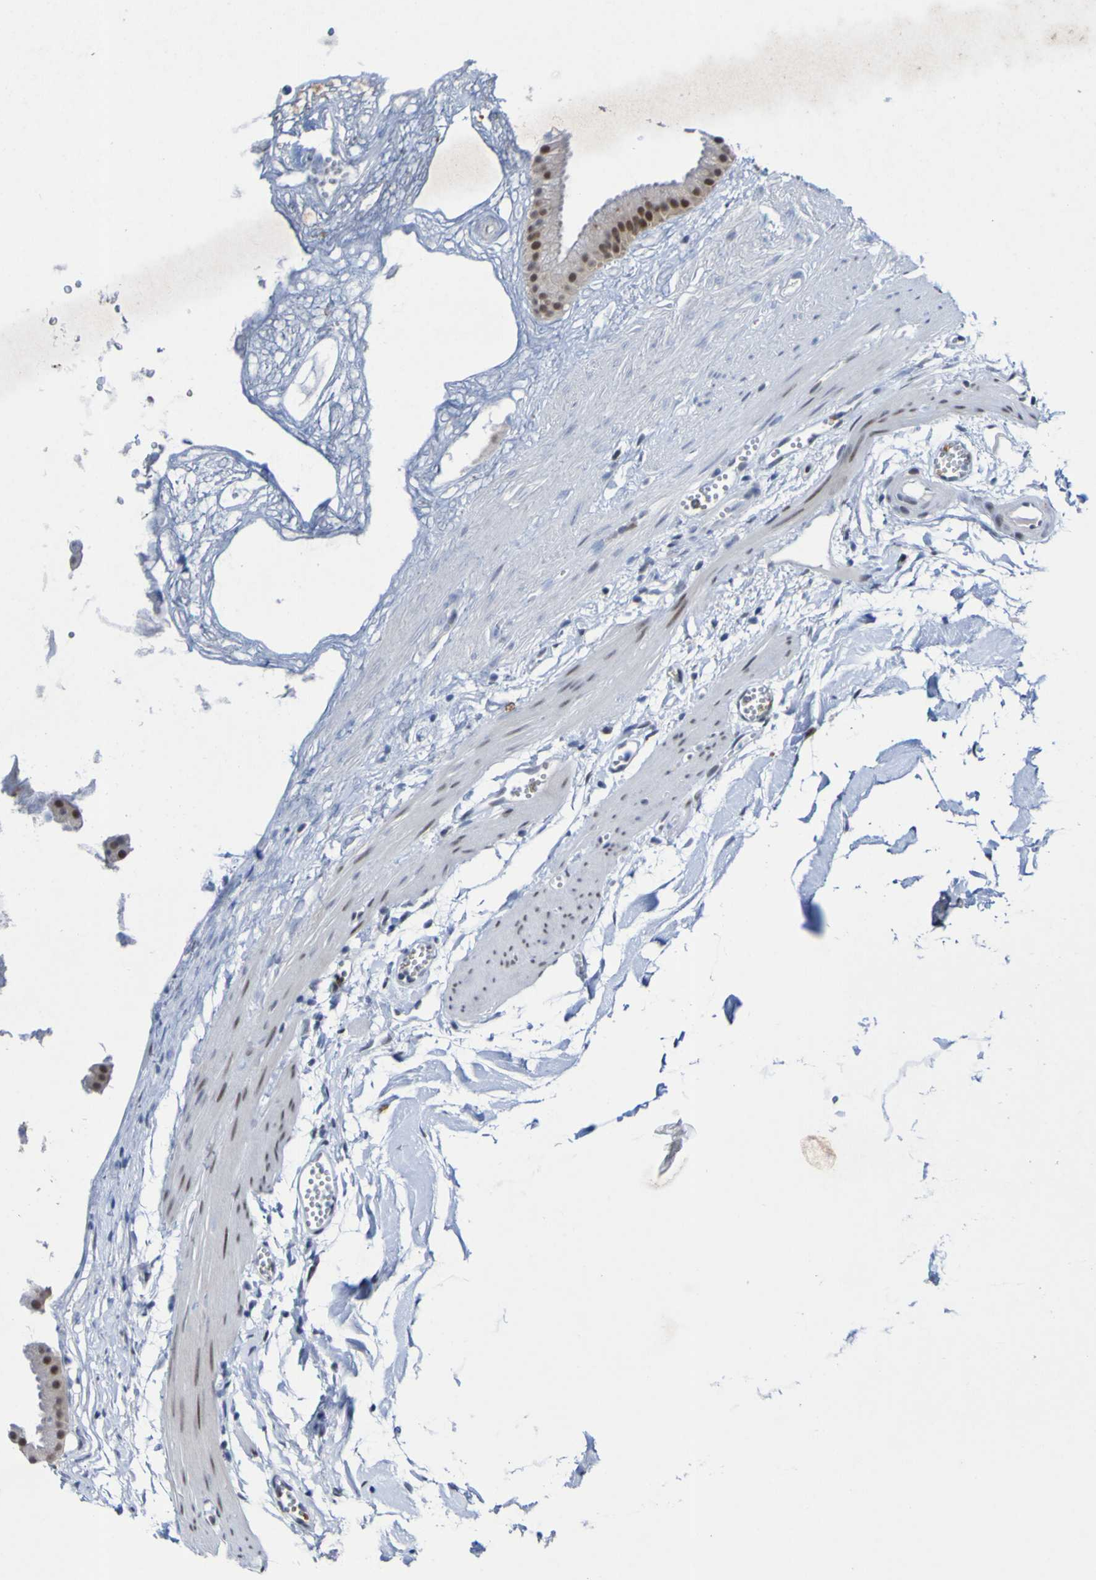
{"staining": {"intensity": "strong", "quantity": ">75%", "location": "nuclear"}, "tissue": "gallbladder", "cell_type": "Glandular cells", "image_type": "normal", "snomed": [{"axis": "morphology", "description": "Normal tissue, NOS"}, {"axis": "topography", "description": "Gallbladder"}], "caption": "A brown stain shows strong nuclear expression of a protein in glandular cells of unremarkable human gallbladder.", "gene": "PCGF1", "patient": {"sex": "female", "age": 64}}